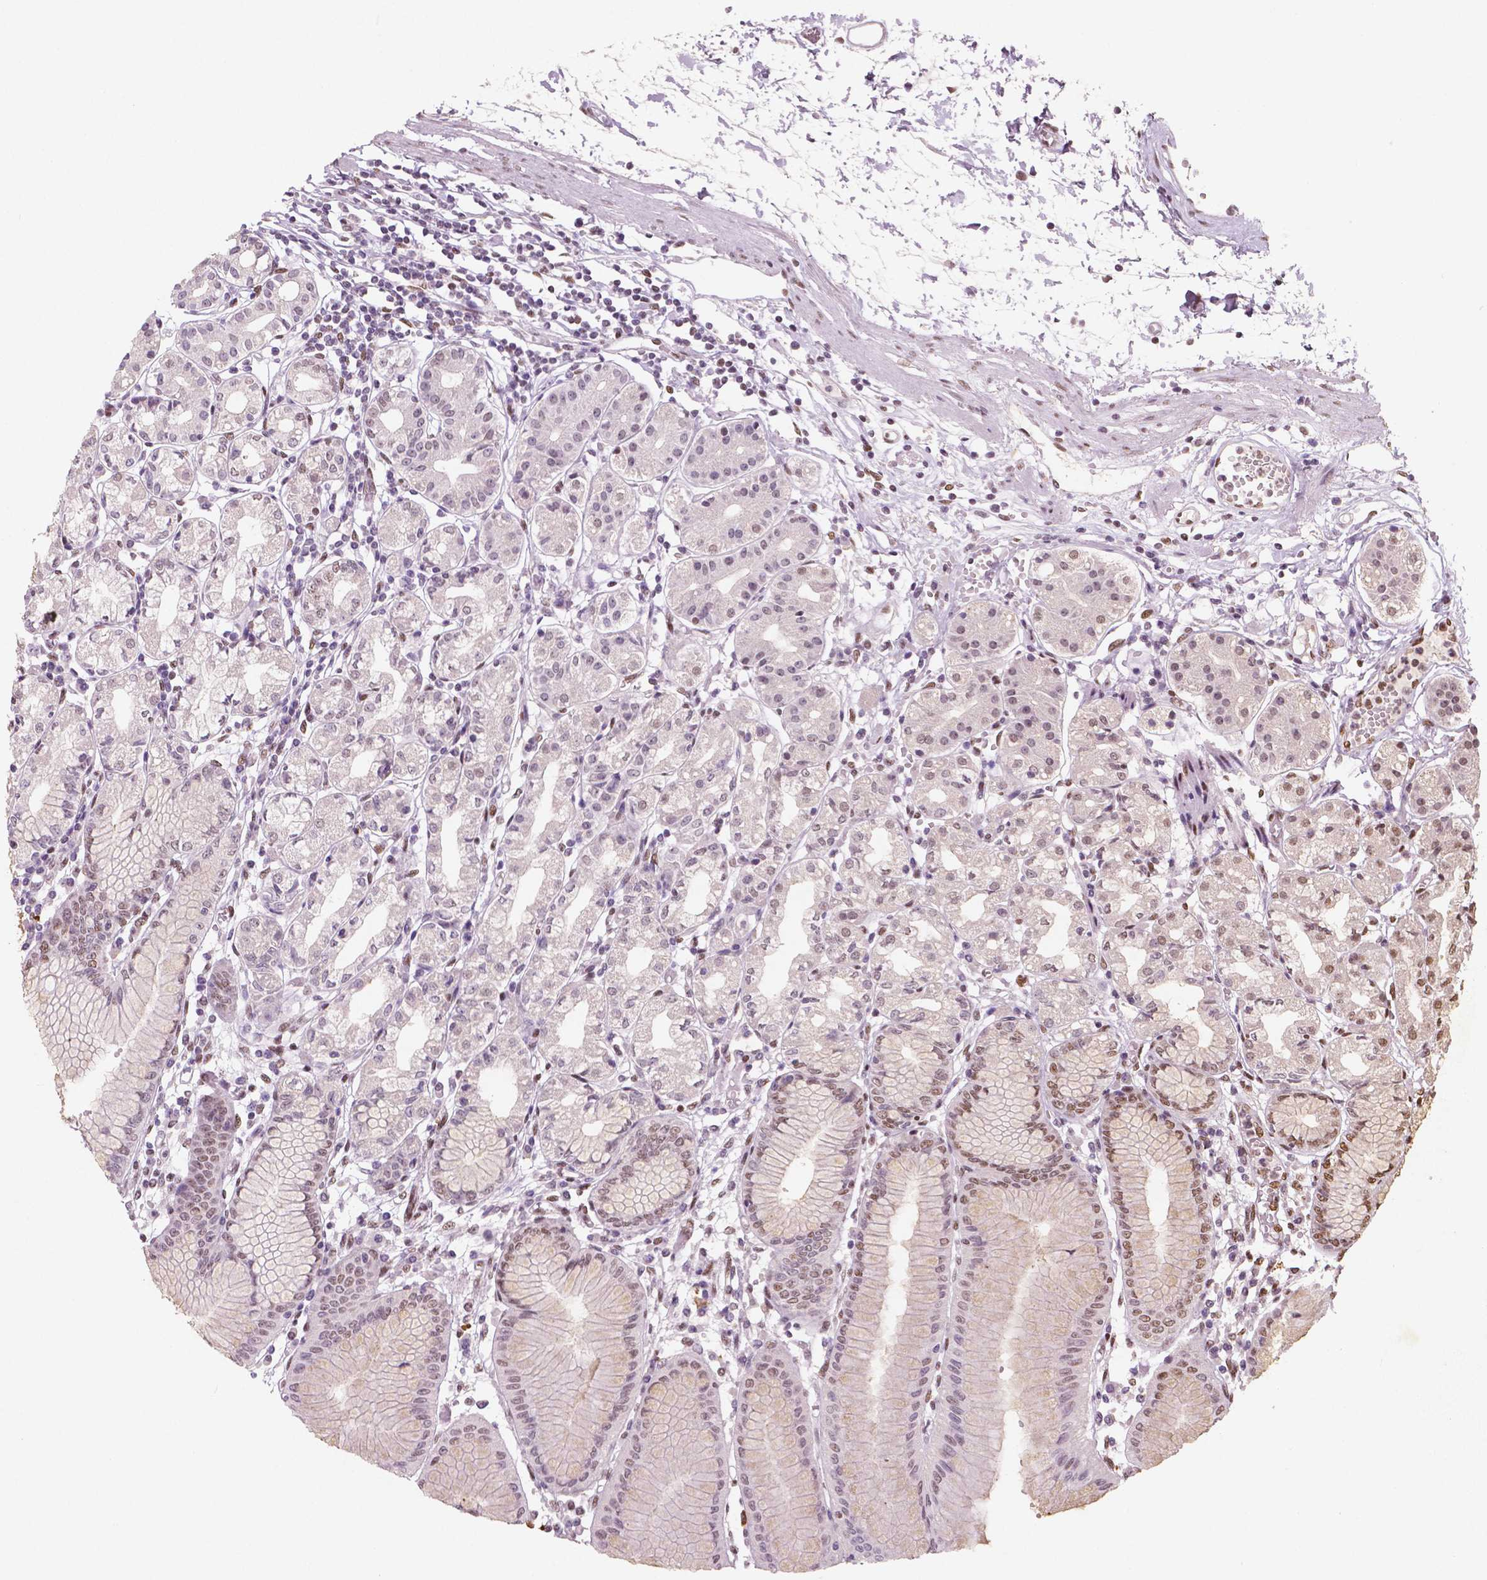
{"staining": {"intensity": "moderate", "quantity": "25%-75%", "location": "nuclear"}, "tissue": "stomach", "cell_type": "Glandular cells", "image_type": "normal", "snomed": [{"axis": "morphology", "description": "Normal tissue, NOS"}, {"axis": "topography", "description": "Skeletal muscle"}, {"axis": "topography", "description": "Stomach"}], "caption": "This histopathology image displays benign stomach stained with immunohistochemistry to label a protein in brown. The nuclear of glandular cells show moderate positivity for the protein. Nuclei are counter-stained blue.", "gene": "BRD4", "patient": {"sex": "female", "age": 57}}